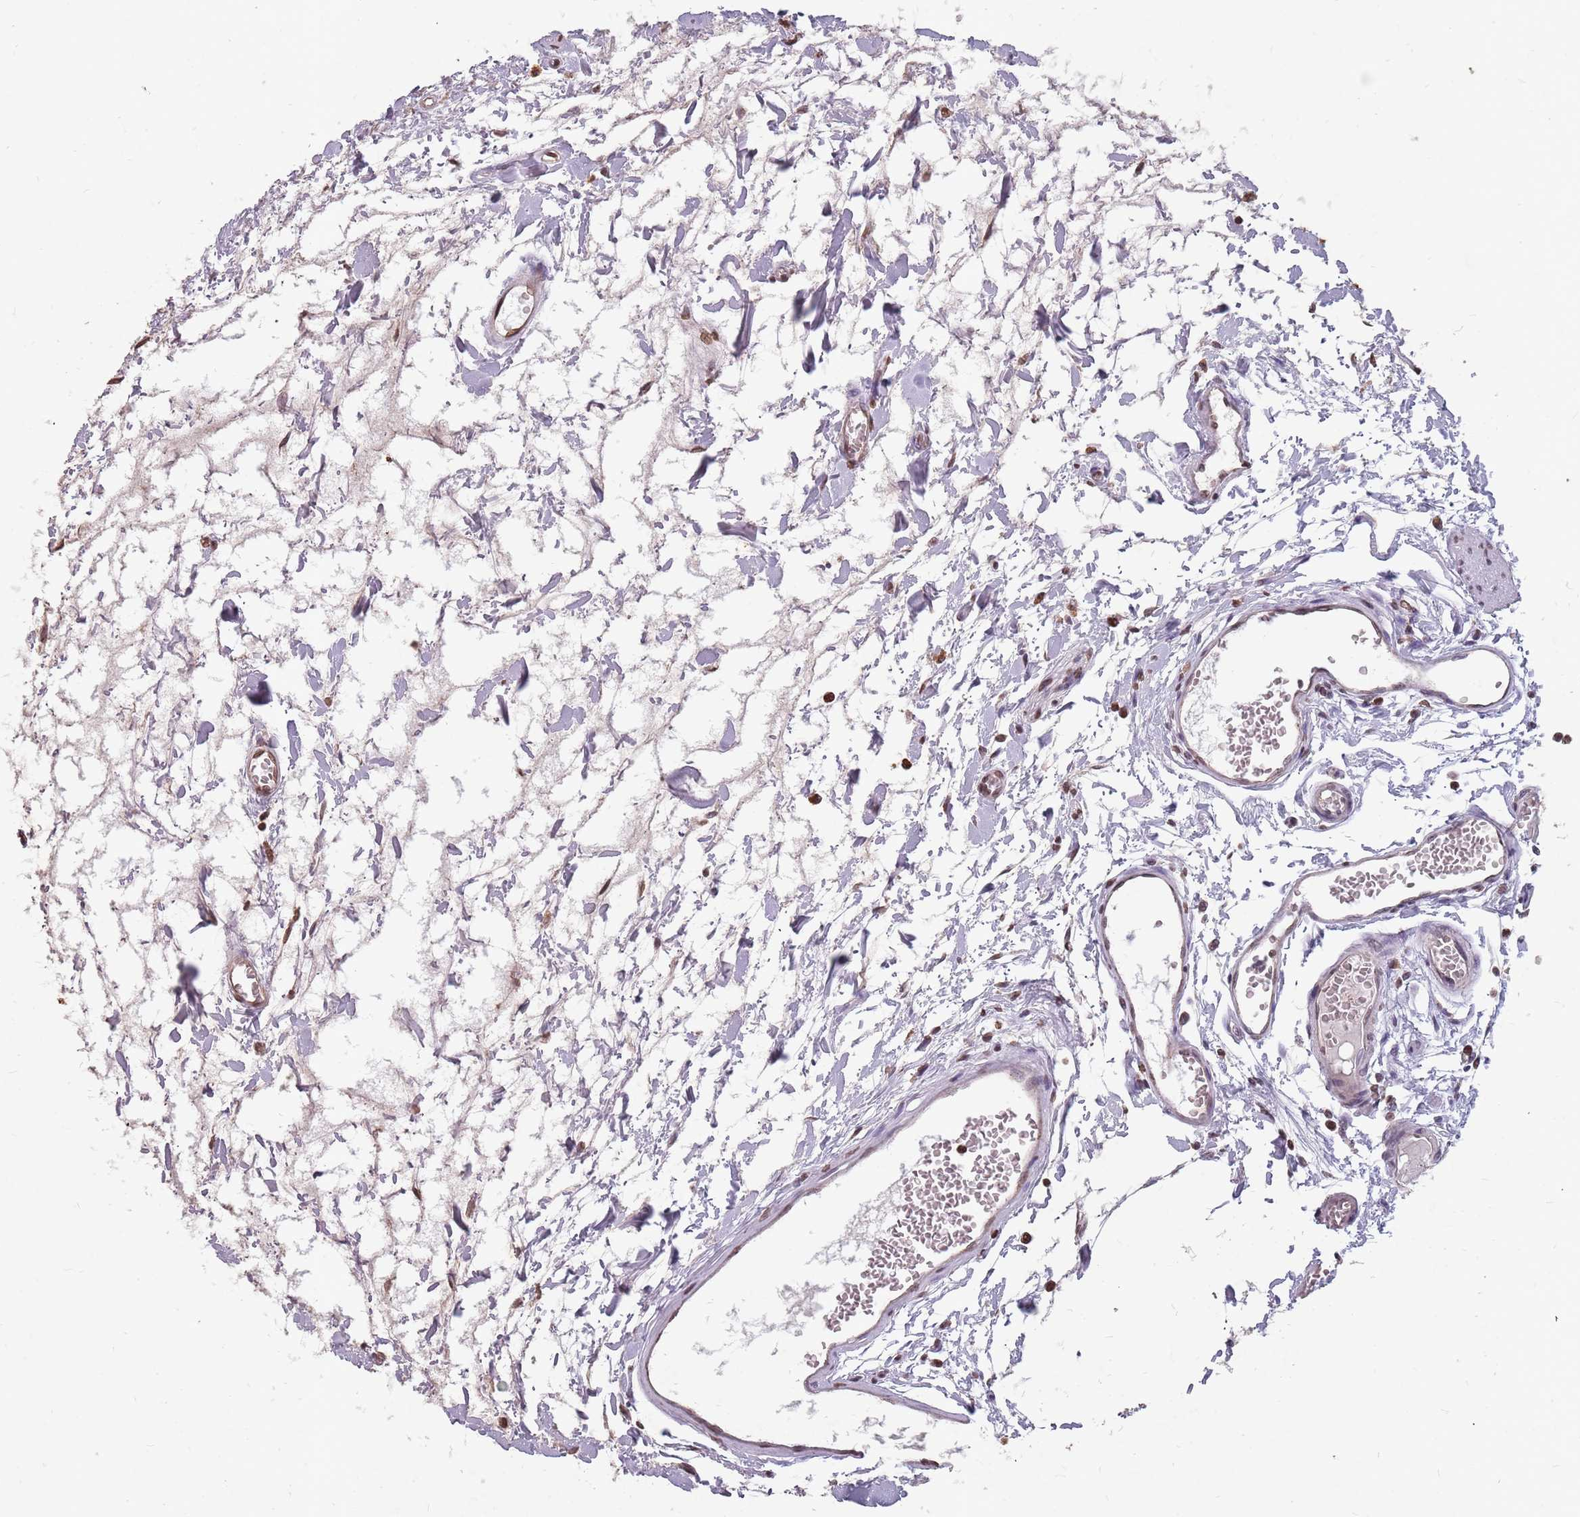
{"staining": {"intensity": "strong", "quantity": "<25%", "location": "cytoplasmic/membranous"}, "tissue": "stomach", "cell_type": "Glandular cells", "image_type": "normal", "snomed": [{"axis": "morphology", "description": "Normal tissue, NOS"}, {"axis": "topography", "description": "Stomach"}], "caption": "Protein analysis of normal stomach demonstrates strong cytoplasmic/membranous expression in about <25% of glandular cells.", "gene": "NEK6", "patient": {"sex": "male", "age": 55}}